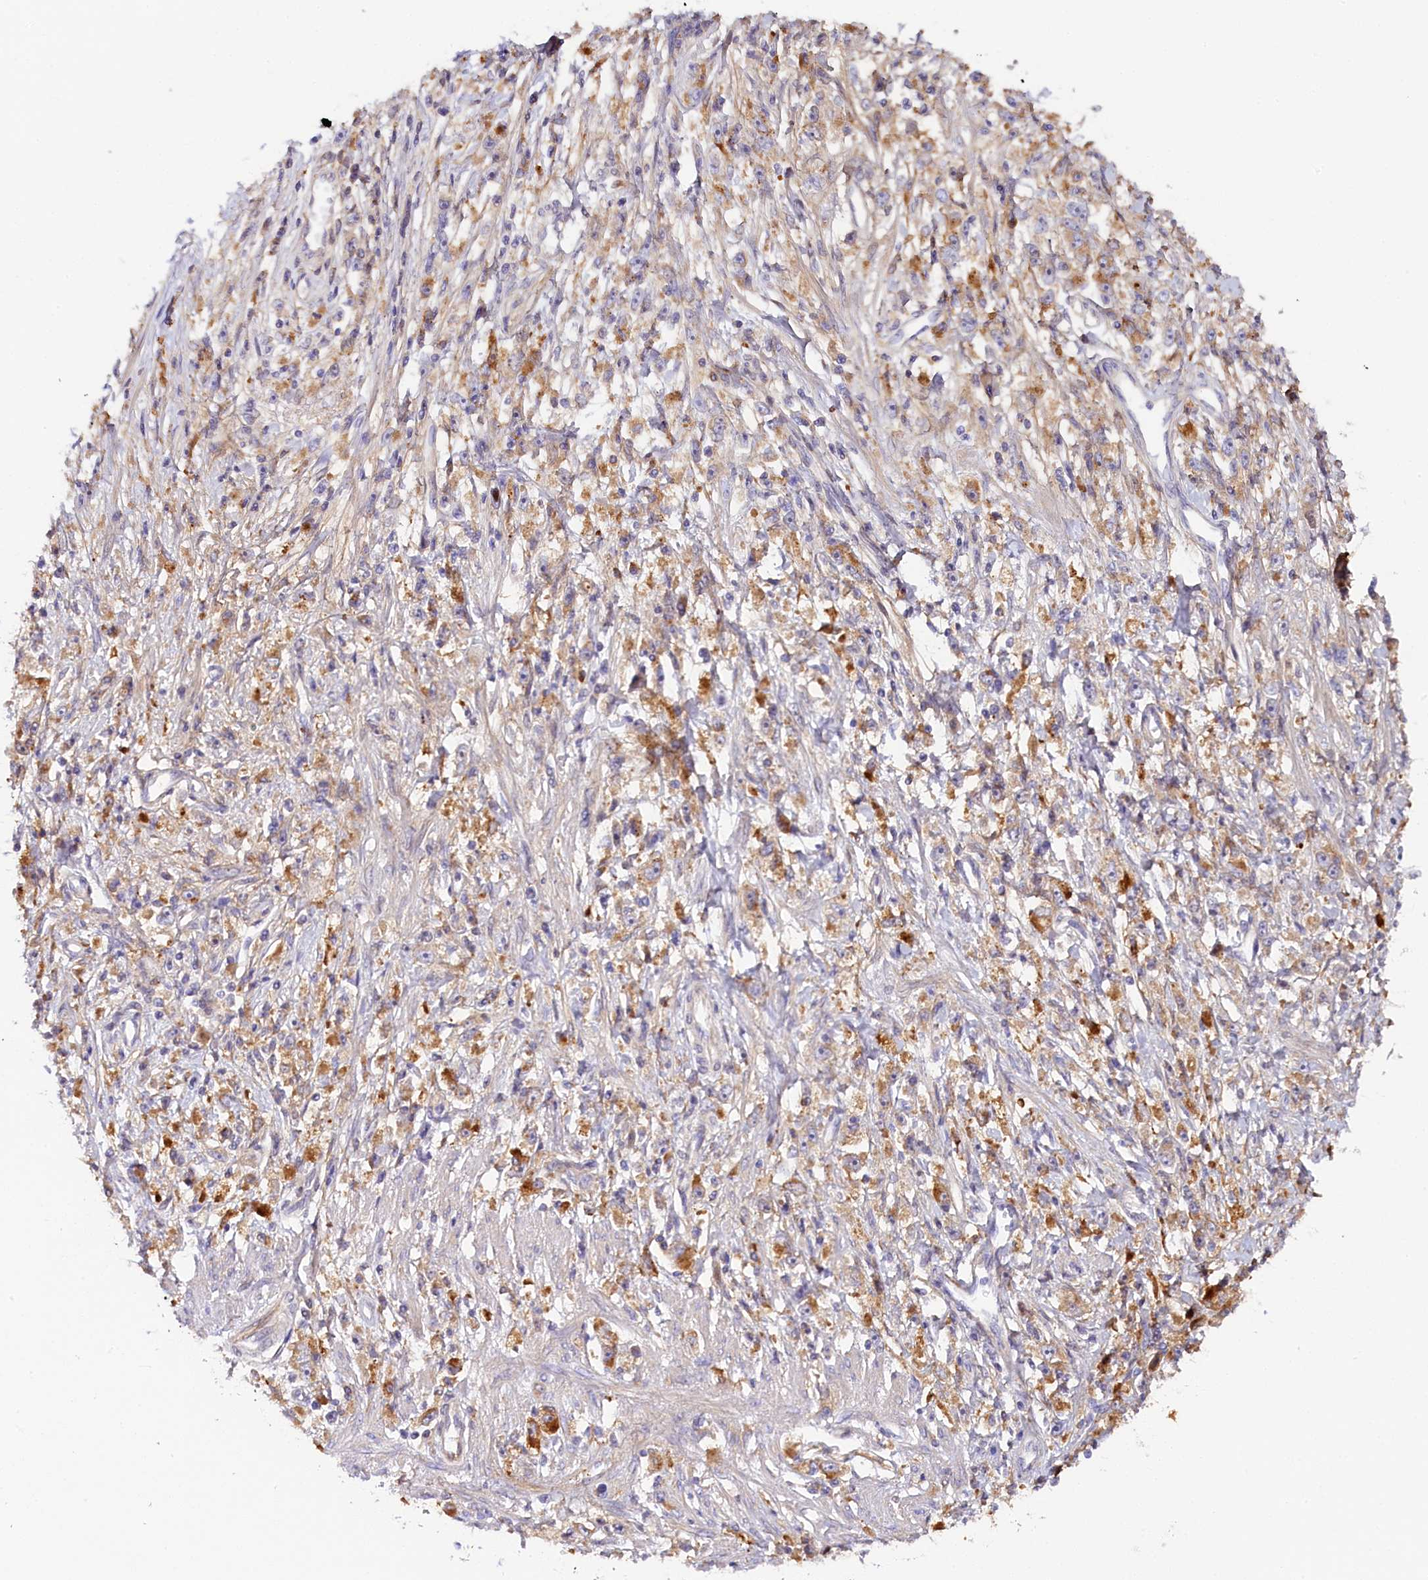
{"staining": {"intensity": "moderate", "quantity": "<25%", "location": "cytoplasmic/membranous"}, "tissue": "stomach cancer", "cell_type": "Tumor cells", "image_type": "cancer", "snomed": [{"axis": "morphology", "description": "Adenocarcinoma, NOS"}, {"axis": "topography", "description": "Stomach"}], "caption": "This is an image of IHC staining of adenocarcinoma (stomach), which shows moderate staining in the cytoplasmic/membranous of tumor cells.", "gene": "KATNB1", "patient": {"sex": "female", "age": 59}}